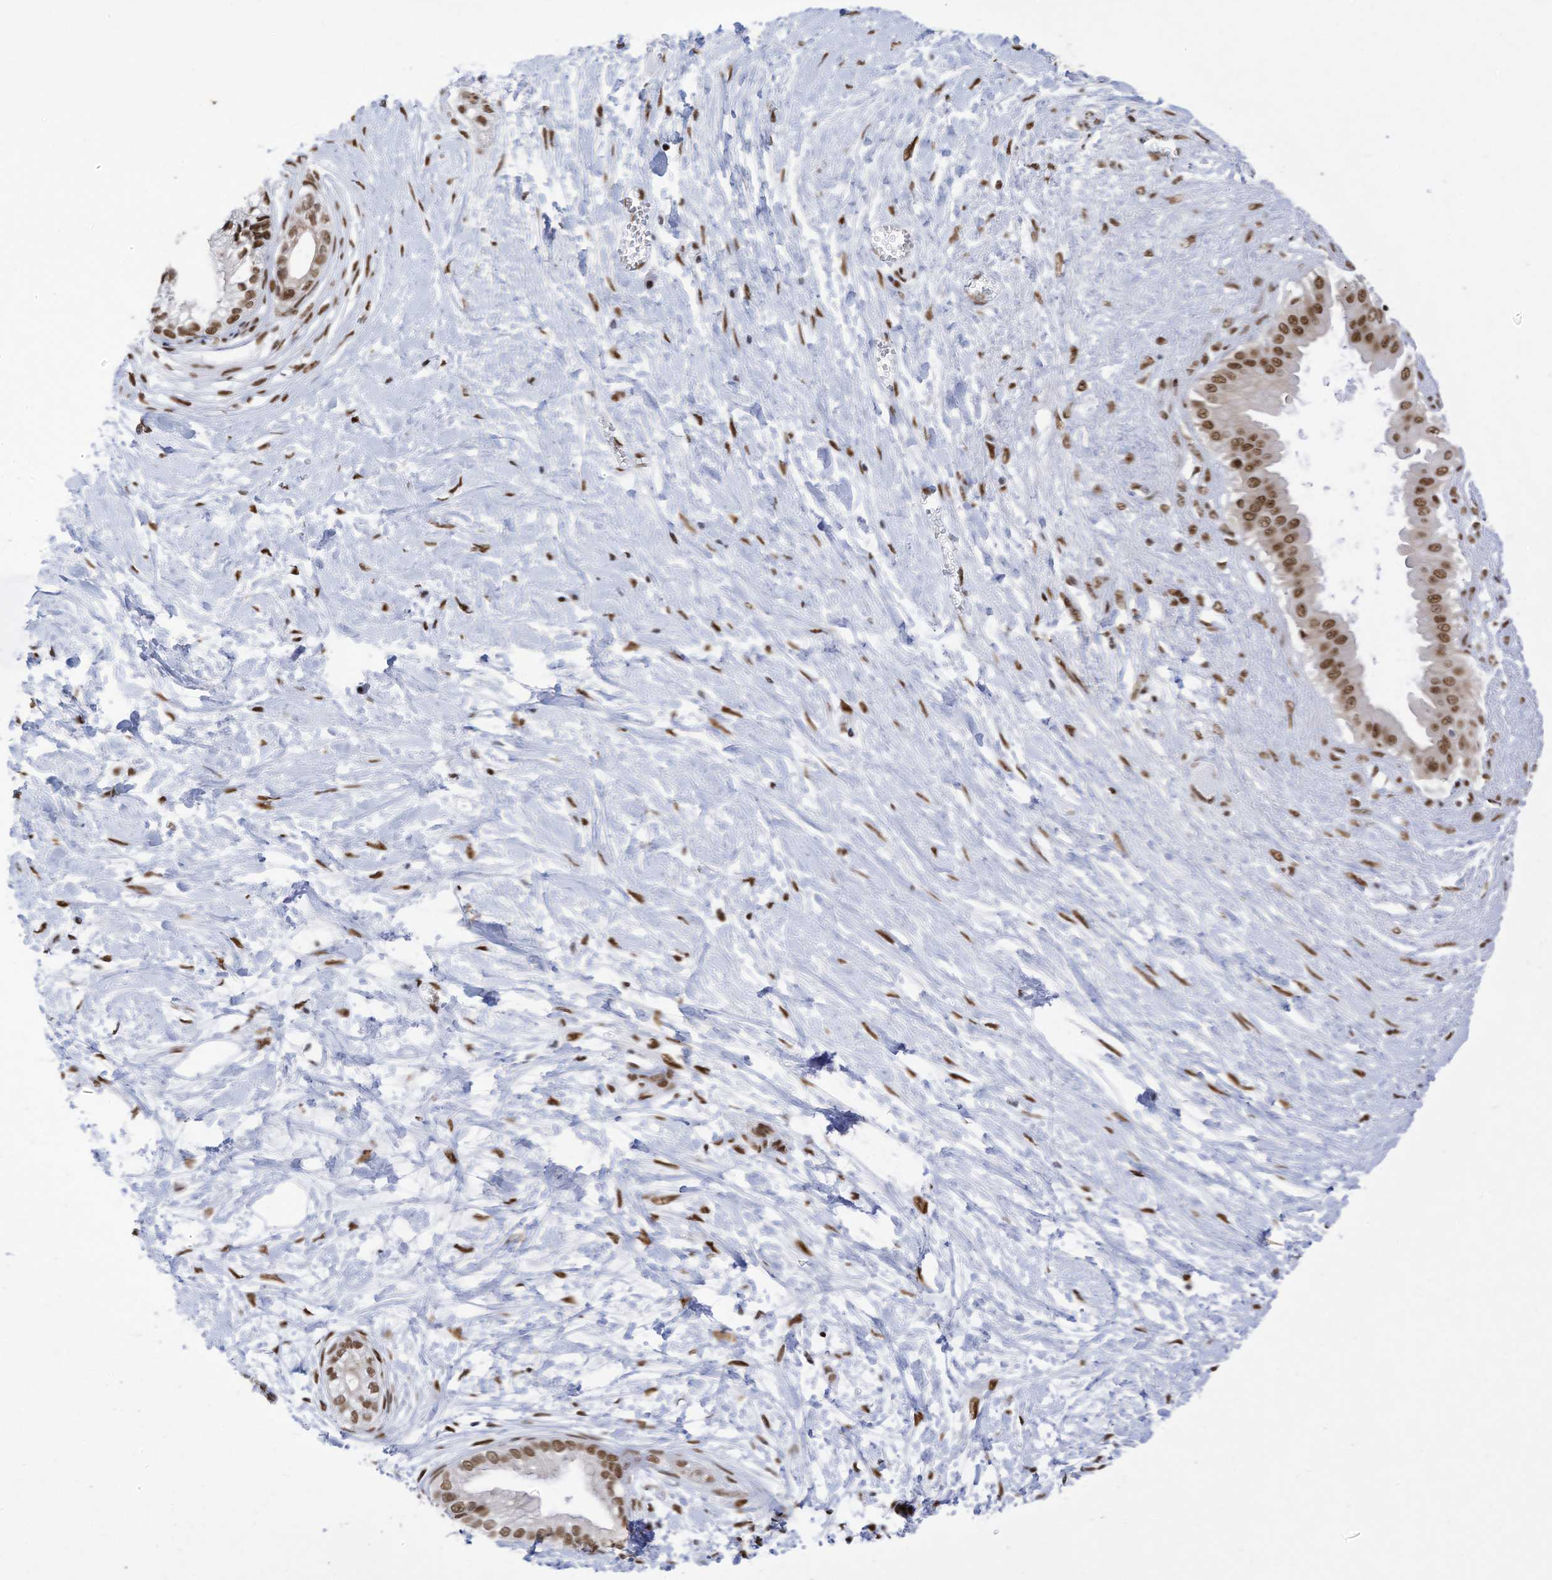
{"staining": {"intensity": "moderate", "quantity": ">75%", "location": "nuclear"}, "tissue": "pancreatic cancer", "cell_type": "Tumor cells", "image_type": "cancer", "snomed": [{"axis": "morphology", "description": "Adenocarcinoma, NOS"}, {"axis": "topography", "description": "Pancreas"}], "caption": "About >75% of tumor cells in human pancreatic adenocarcinoma display moderate nuclear protein staining as visualized by brown immunohistochemical staining.", "gene": "KHSRP", "patient": {"sex": "male", "age": 68}}